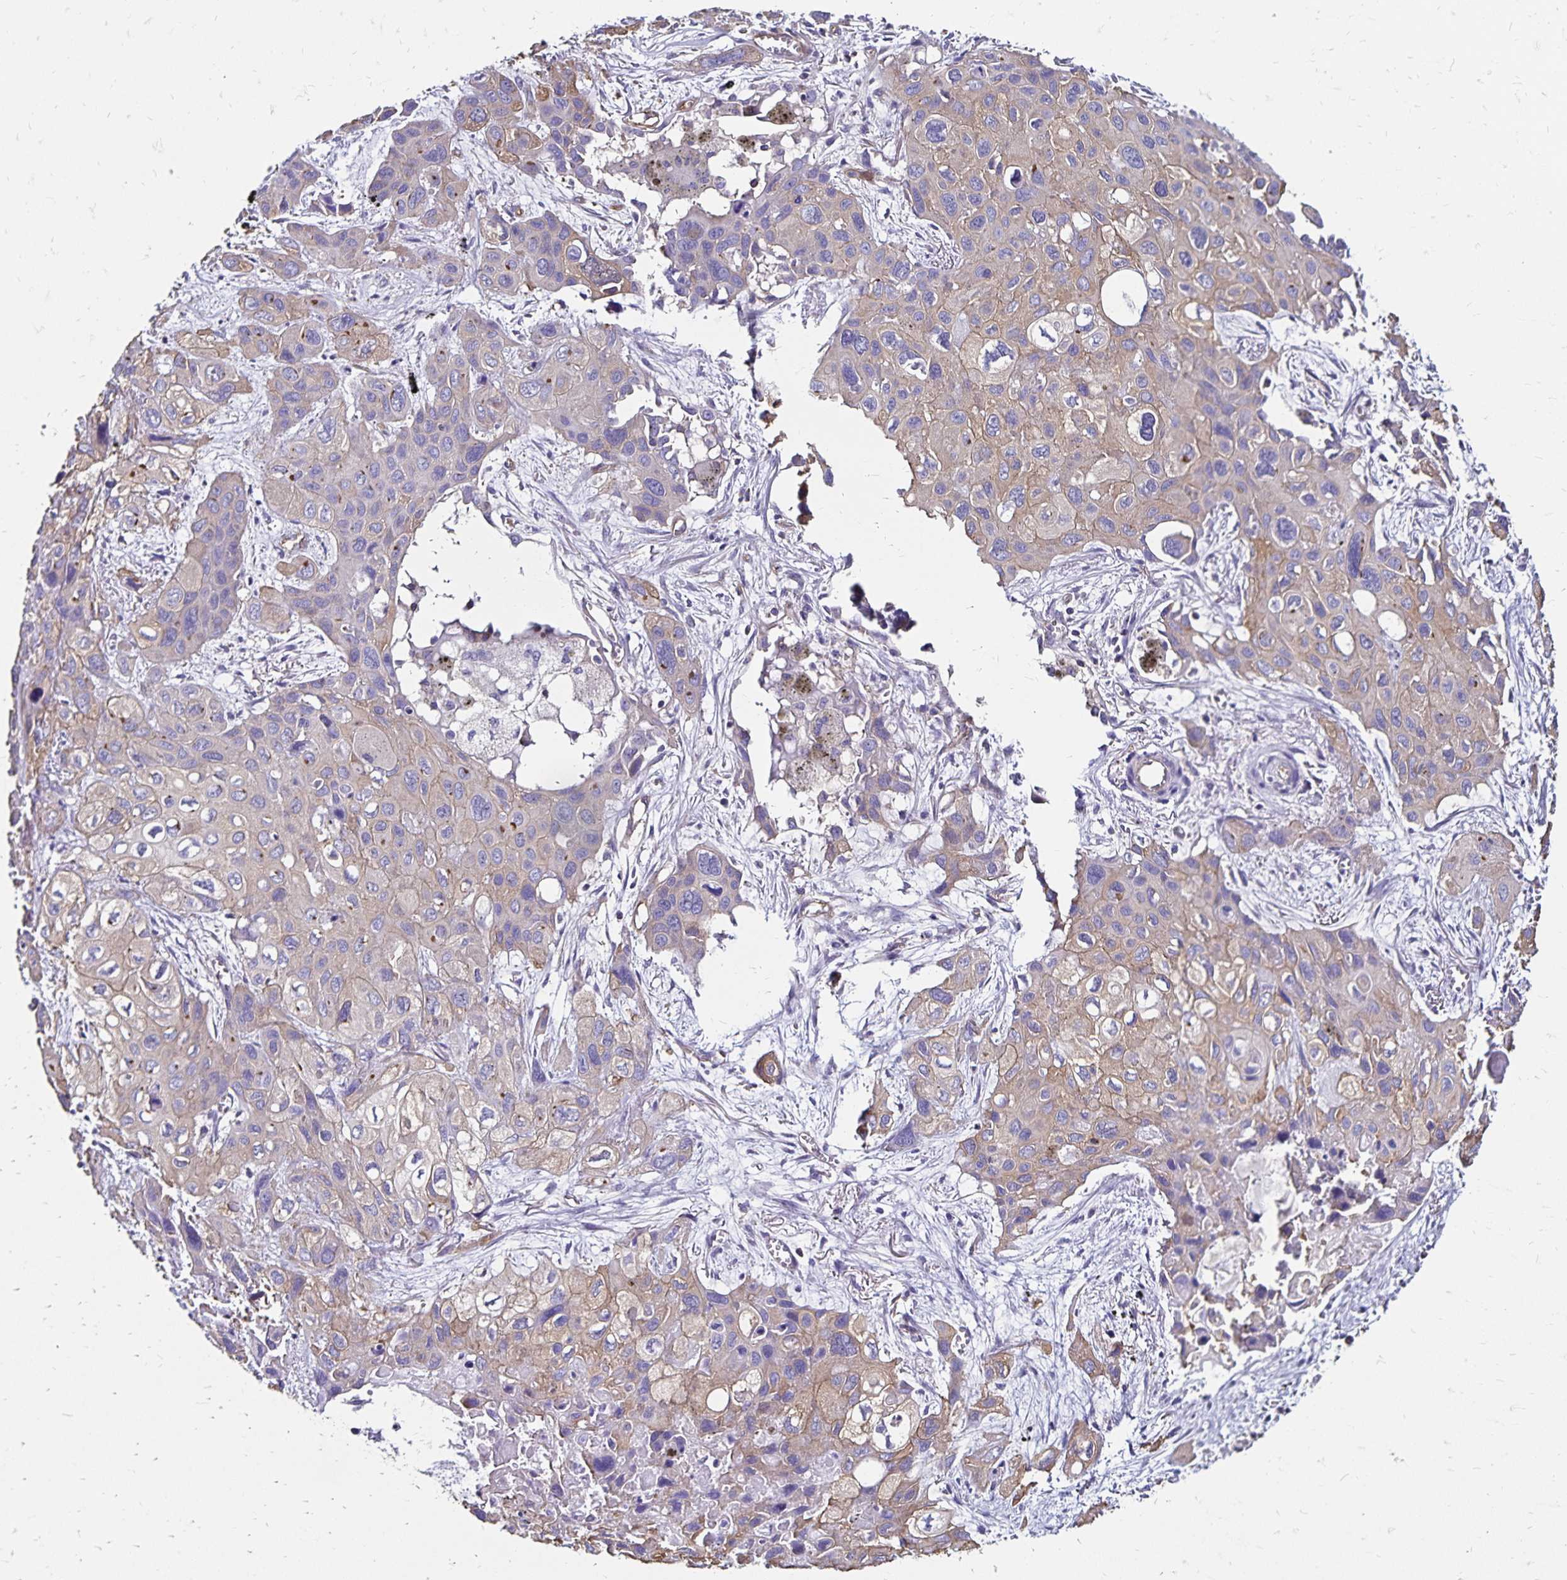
{"staining": {"intensity": "weak", "quantity": "<25%", "location": "cytoplasmic/membranous"}, "tissue": "lung cancer", "cell_type": "Tumor cells", "image_type": "cancer", "snomed": [{"axis": "morphology", "description": "Squamous cell carcinoma, NOS"}, {"axis": "morphology", "description": "Squamous cell carcinoma, metastatic, NOS"}, {"axis": "topography", "description": "Lung"}], "caption": "This is an immunohistochemistry histopathology image of human lung cancer (metastatic squamous cell carcinoma). There is no expression in tumor cells.", "gene": "RPRML", "patient": {"sex": "male", "age": 59}}